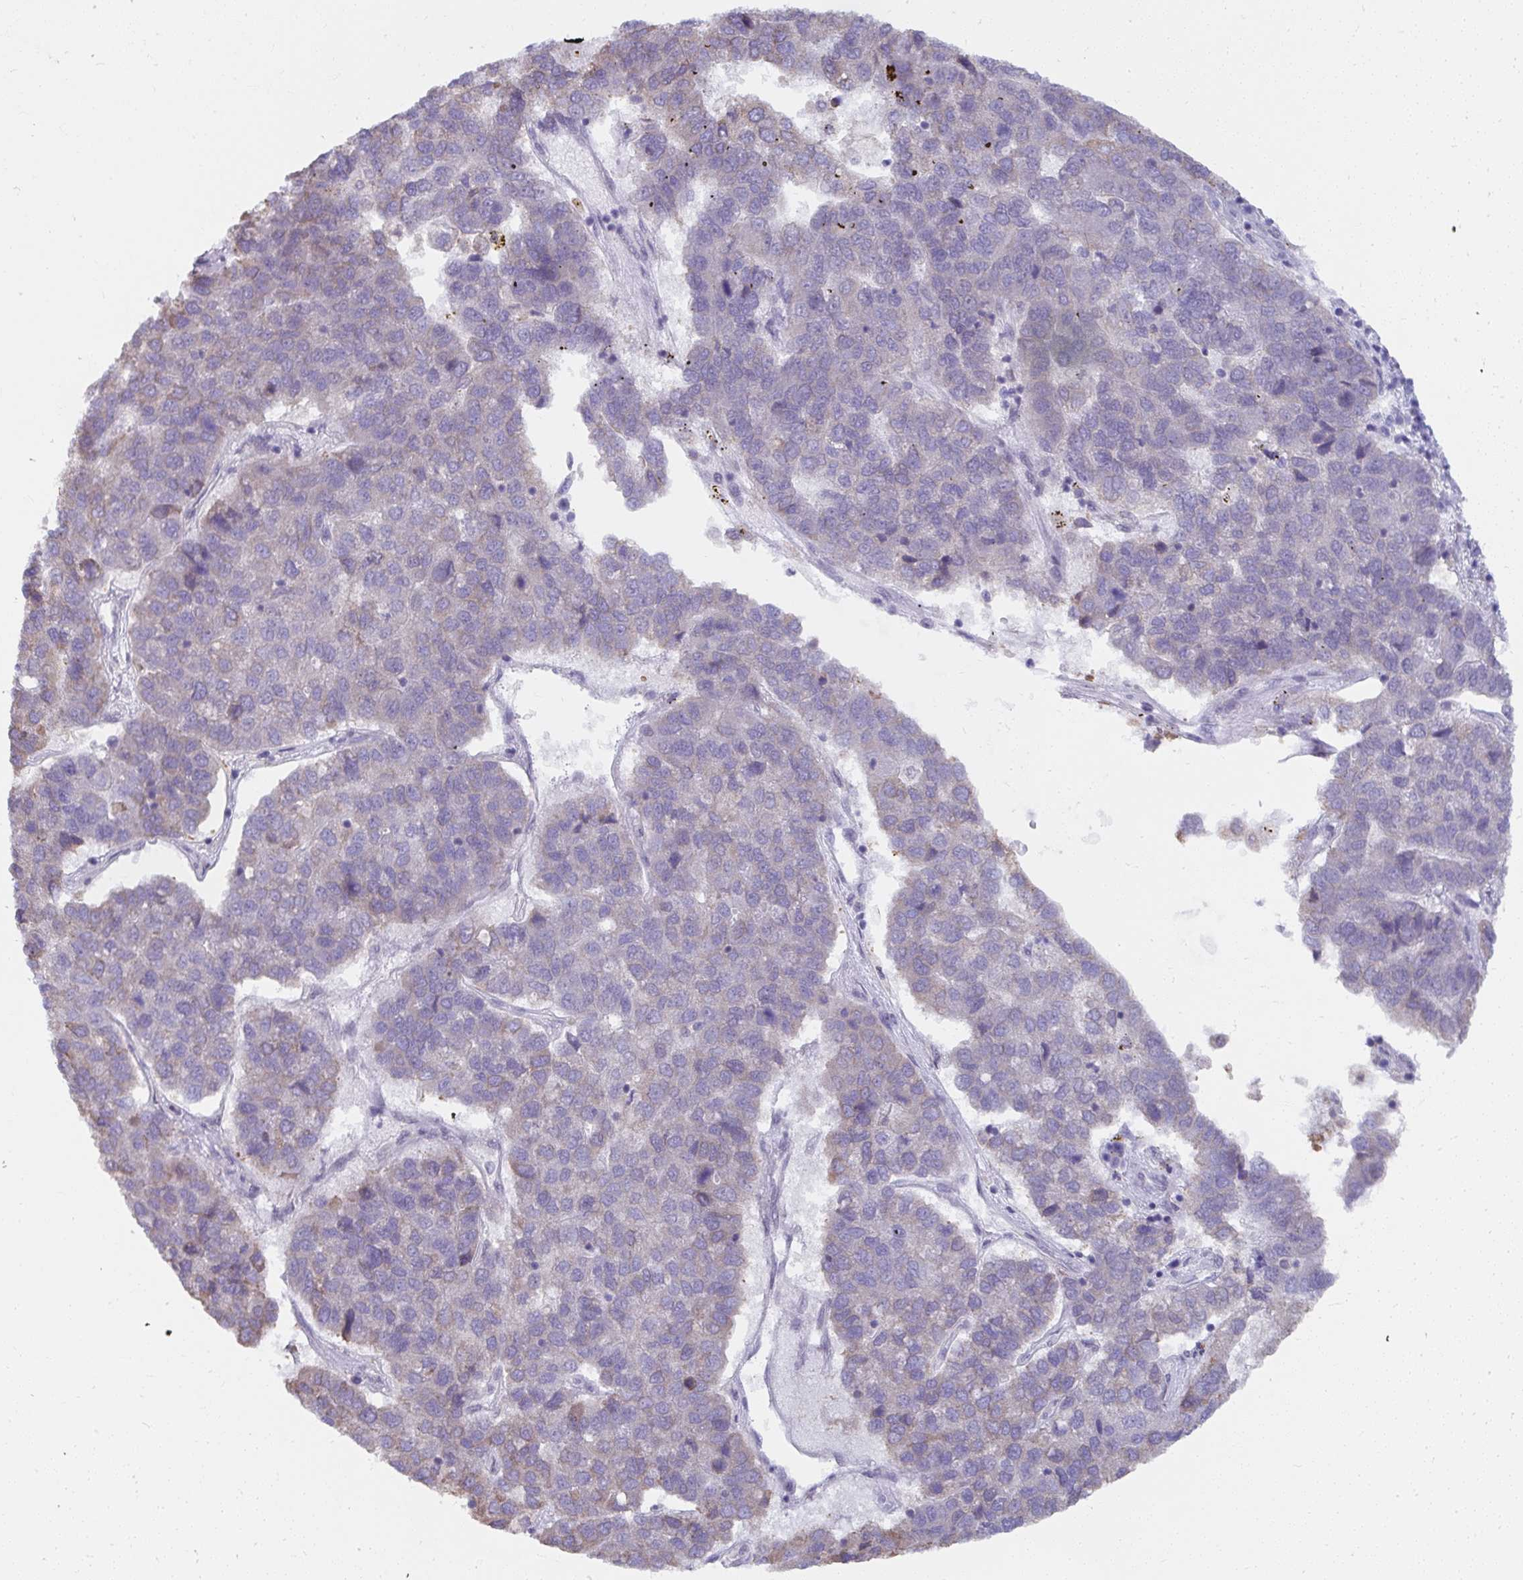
{"staining": {"intensity": "negative", "quantity": "none", "location": "none"}, "tissue": "pancreatic cancer", "cell_type": "Tumor cells", "image_type": "cancer", "snomed": [{"axis": "morphology", "description": "Adenocarcinoma, NOS"}, {"axis": "topography", "description": "Pancreas"}], "caption": "IHC image of neoplastic tissue: human pancreatic adenocarcinoma stained with DAB demonstrates no significant protein staining in tumor cells.", "gene": "NMNAT1", "patient": {"sex": "female", "age": 61}}